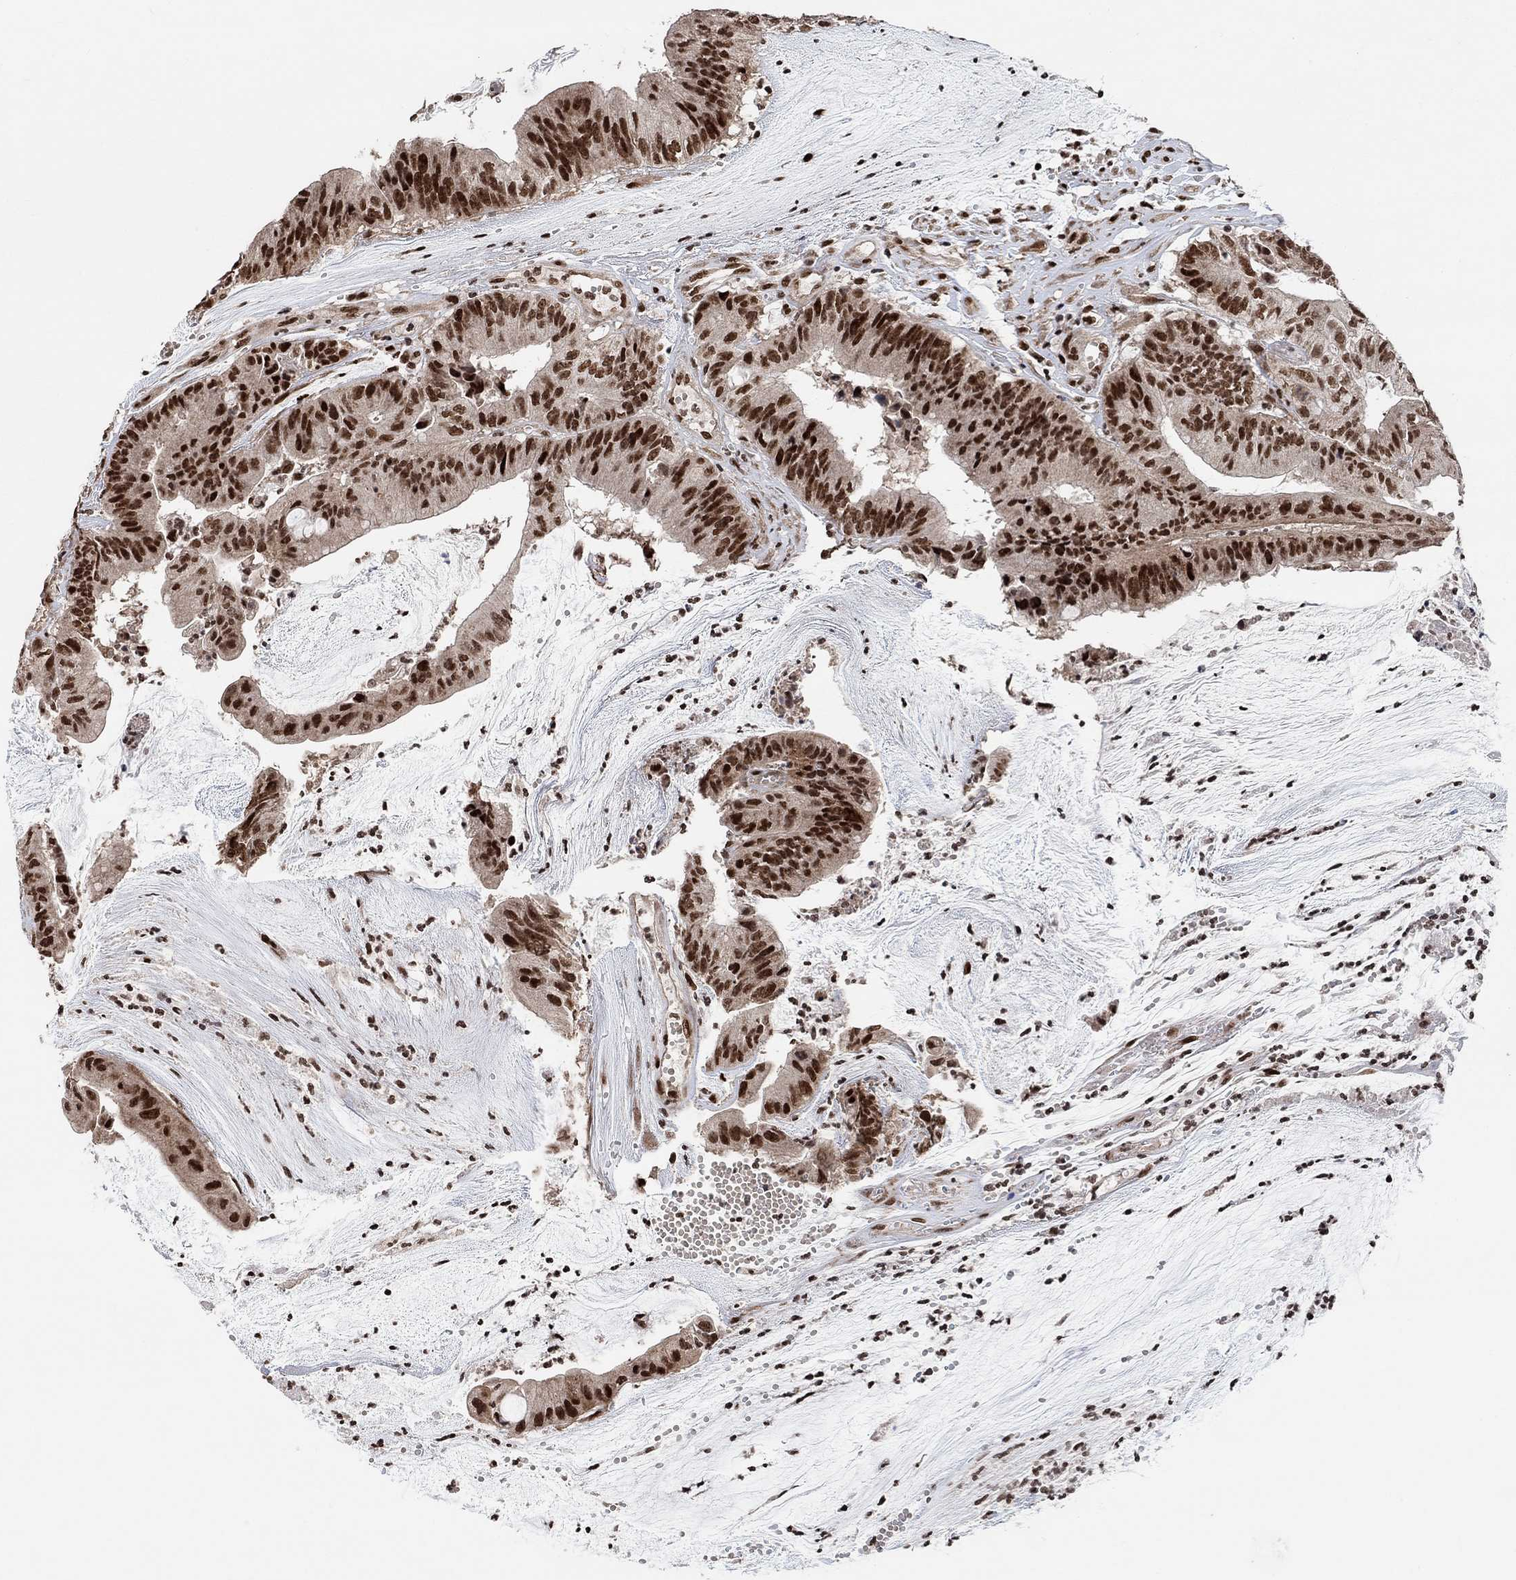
{"staining": {"intensity": "strong", "quantity": ">75%", "location": "nuclear"}, "tissue": "colorectal cancer", "cell_type": "Tumor cells", "image_type": "cancer", "snomed": [{"axis": "morphology", "description": "Adenocarcinoma, NOS"}, {"axis": "topography", "description": "Colon"}], "caption": "This histopathology image shows IHC staining of human colorectal adenocarcinoma, with high strong nuclear staining in approximately >75% of tumor cells.", "gene": "E4F1", "patient": {"sex": "female", "age": 69}}